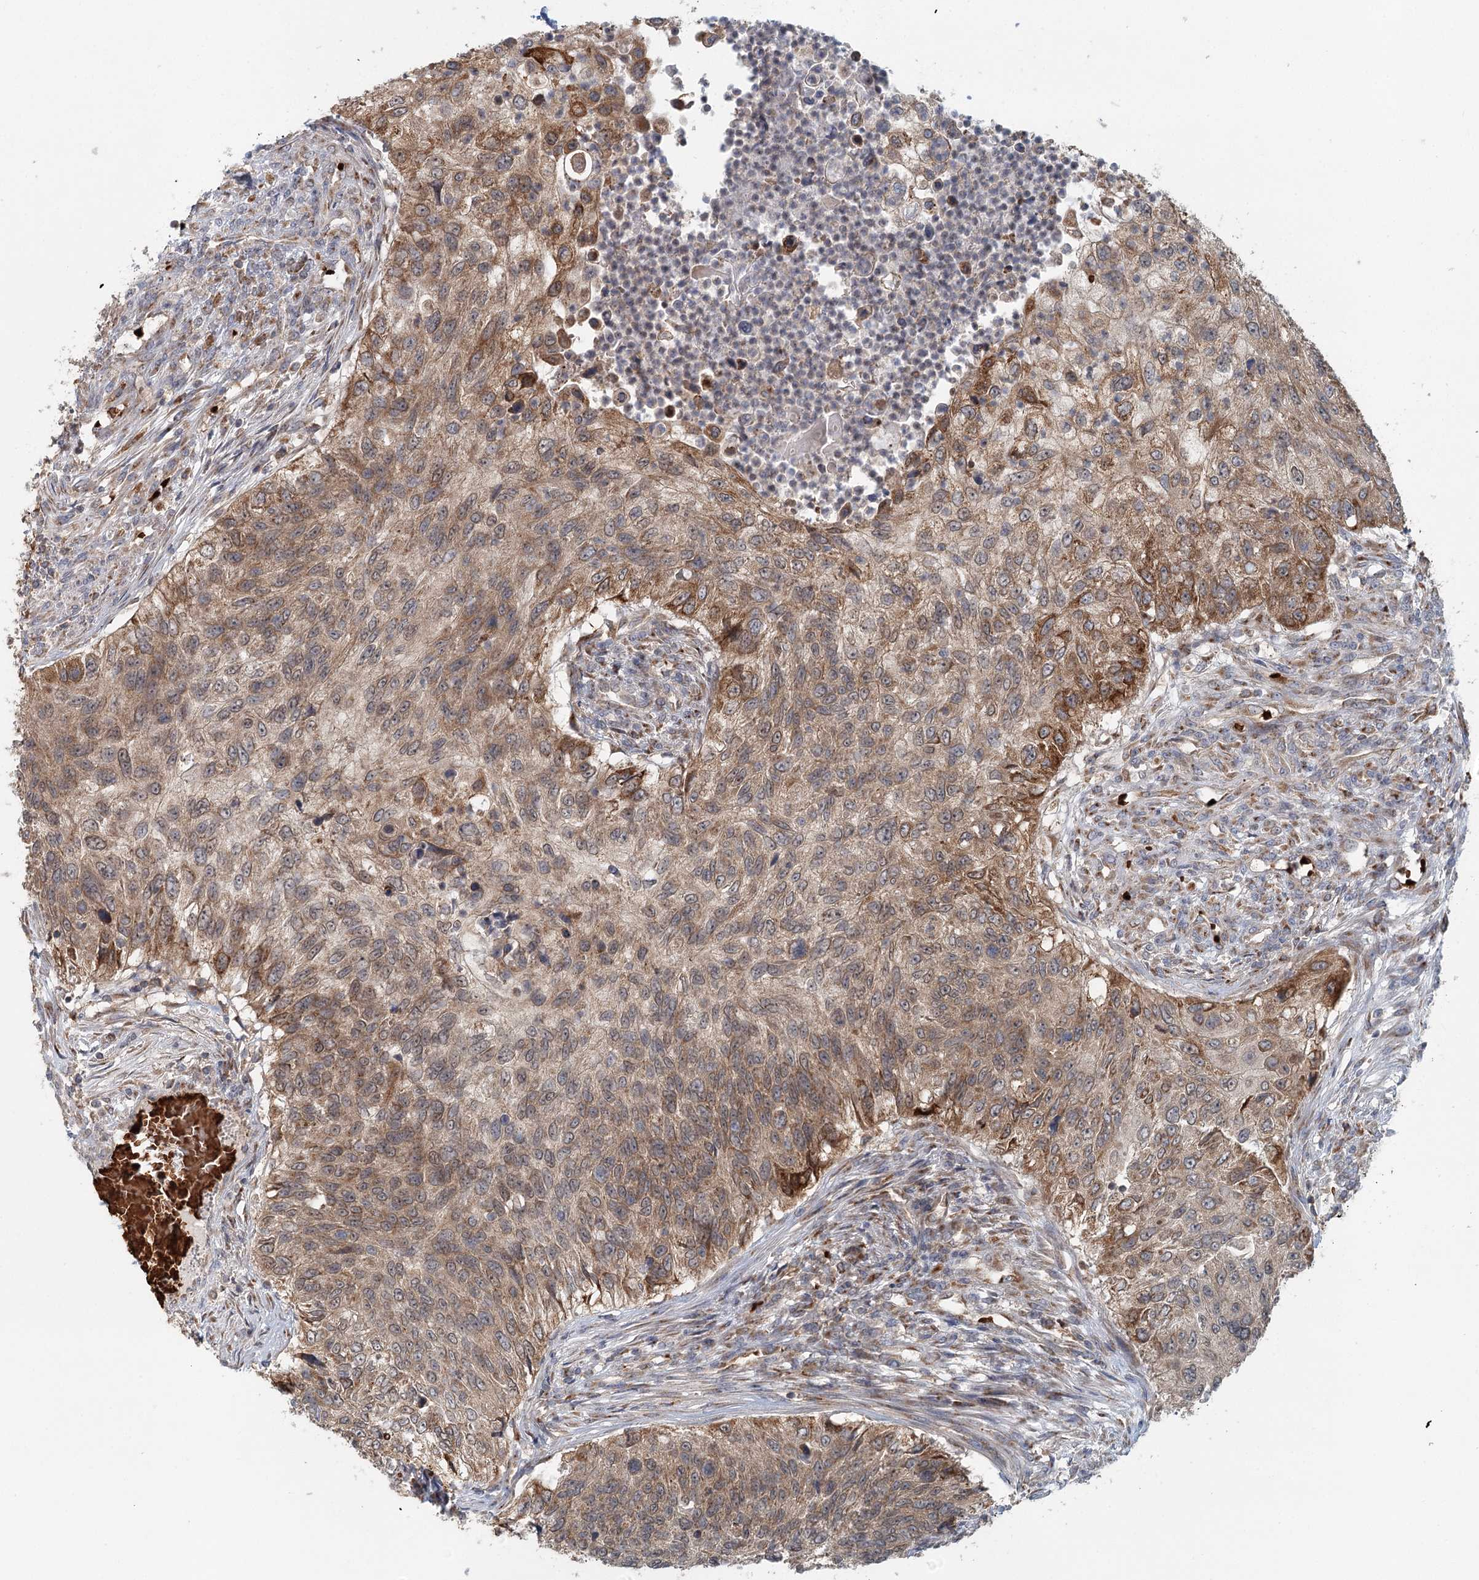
{"staining": {"intensity": "moderate", "quantity": ">75%", "location": "cytoplasmic/membranous"}, "tissue": "urothelial cancer", "cell_type": "Tumor cells", "image_type": "cancer", "snomed": [{"axis": "morphology", "description": "Urothelial carcinoma, High grade"}, {"axis": "topography", "description": "Urinary bladder"}], "caption": "Immunohistochemical staining of urothelial cancer exhibits medium levels of moderate cytoplasmic/membranous positivity in approximately >75% of tumor cells.", "gene": "ADK", "patient": {"sex": "female", "age": 60}}